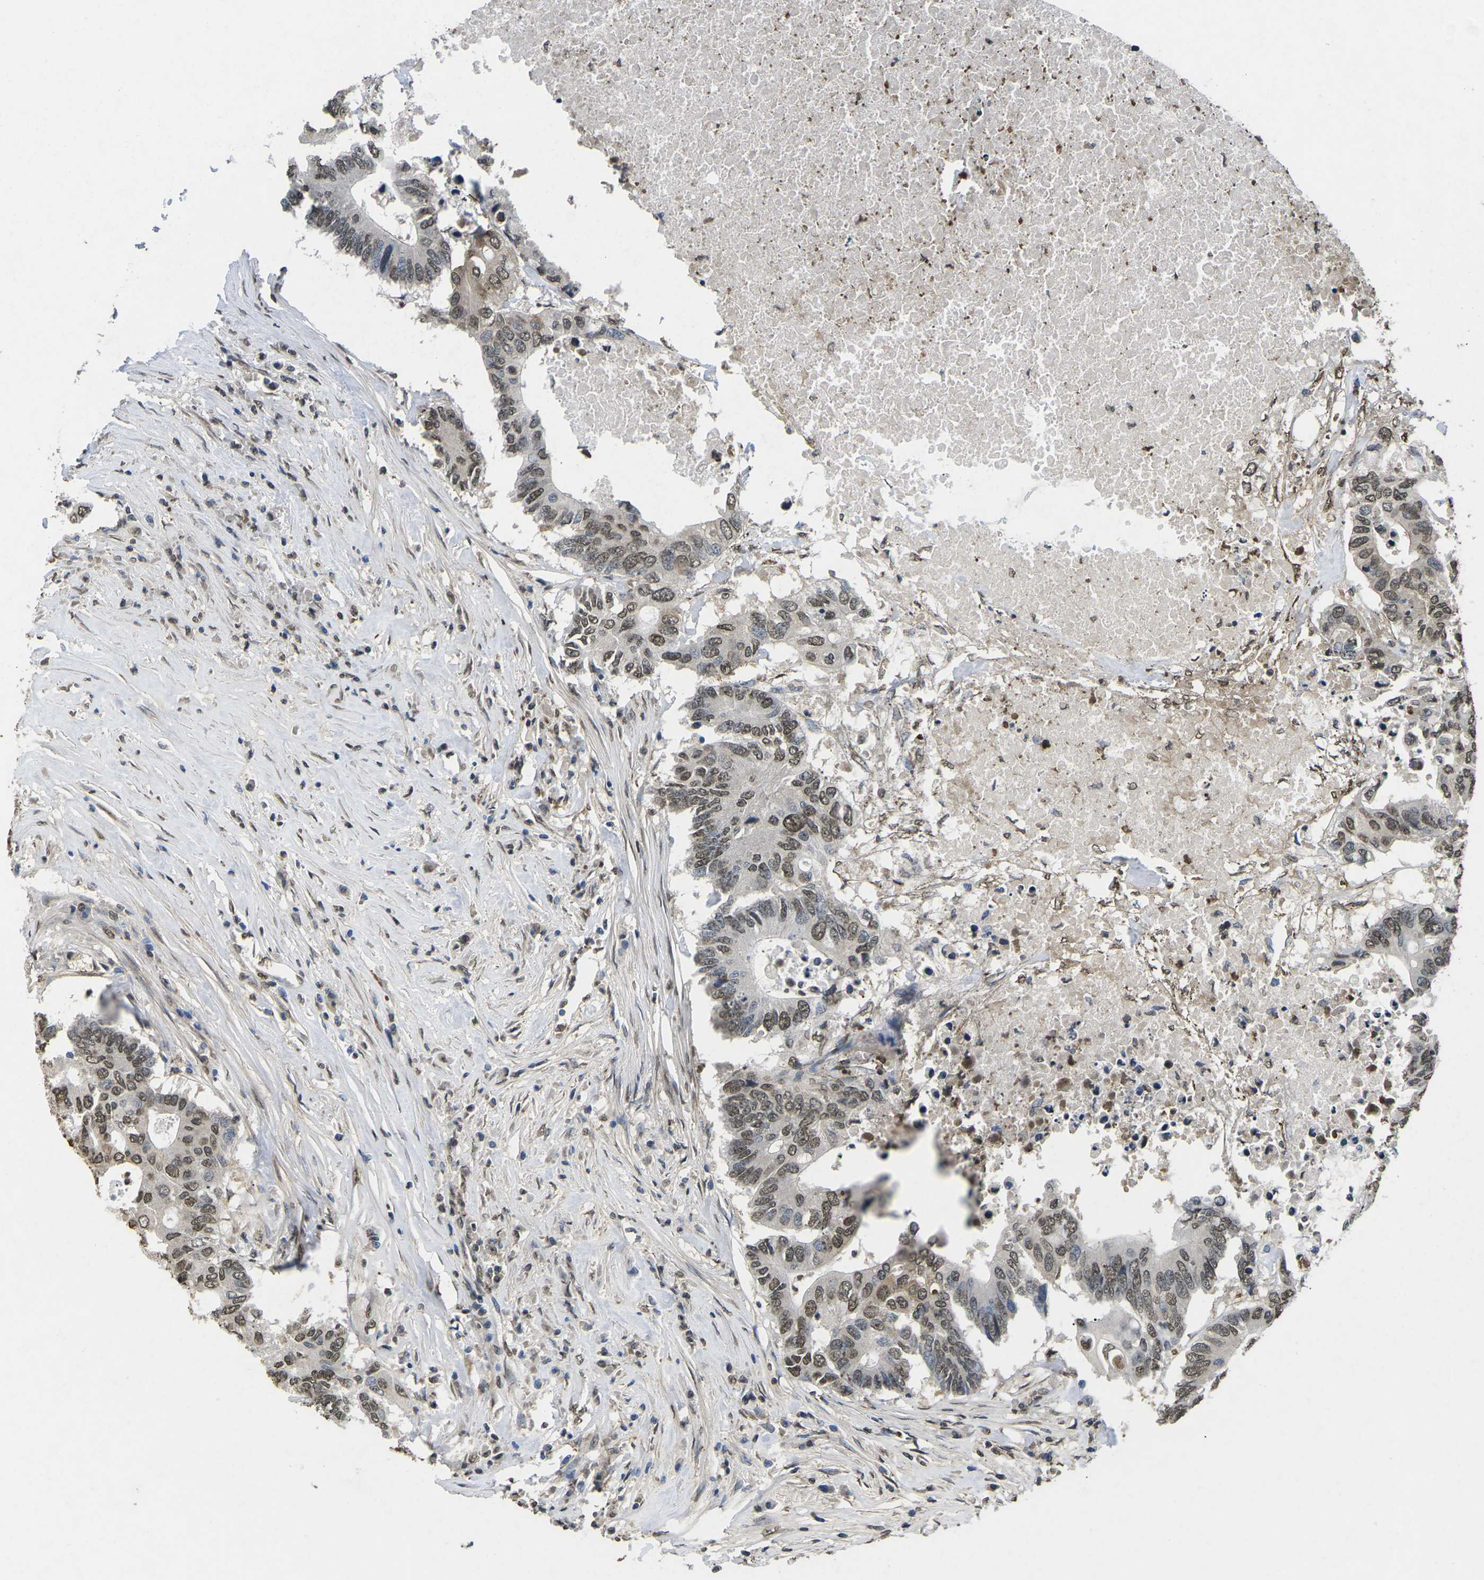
{"staining": {"intensity": "moderate", "quantity": ">75%", "location": "nuclear"}, "tissue": "colorectal cancer", "cell_type": "Tumor cells", "image_type": "cancer", "snomed": [{"axis": "morphology", "description": "Adenocarcinoma, NOS"}, {"axis": "topography", "description": "Colon"}], "caption": "The histopathology image shows staining of adenocarcinoma (colorectal), revealing moderate nuclear protein staining (brown color) within tumor cells.", "gene": "SCNN1B", "patient": {"sex": "male", "age": 71}}